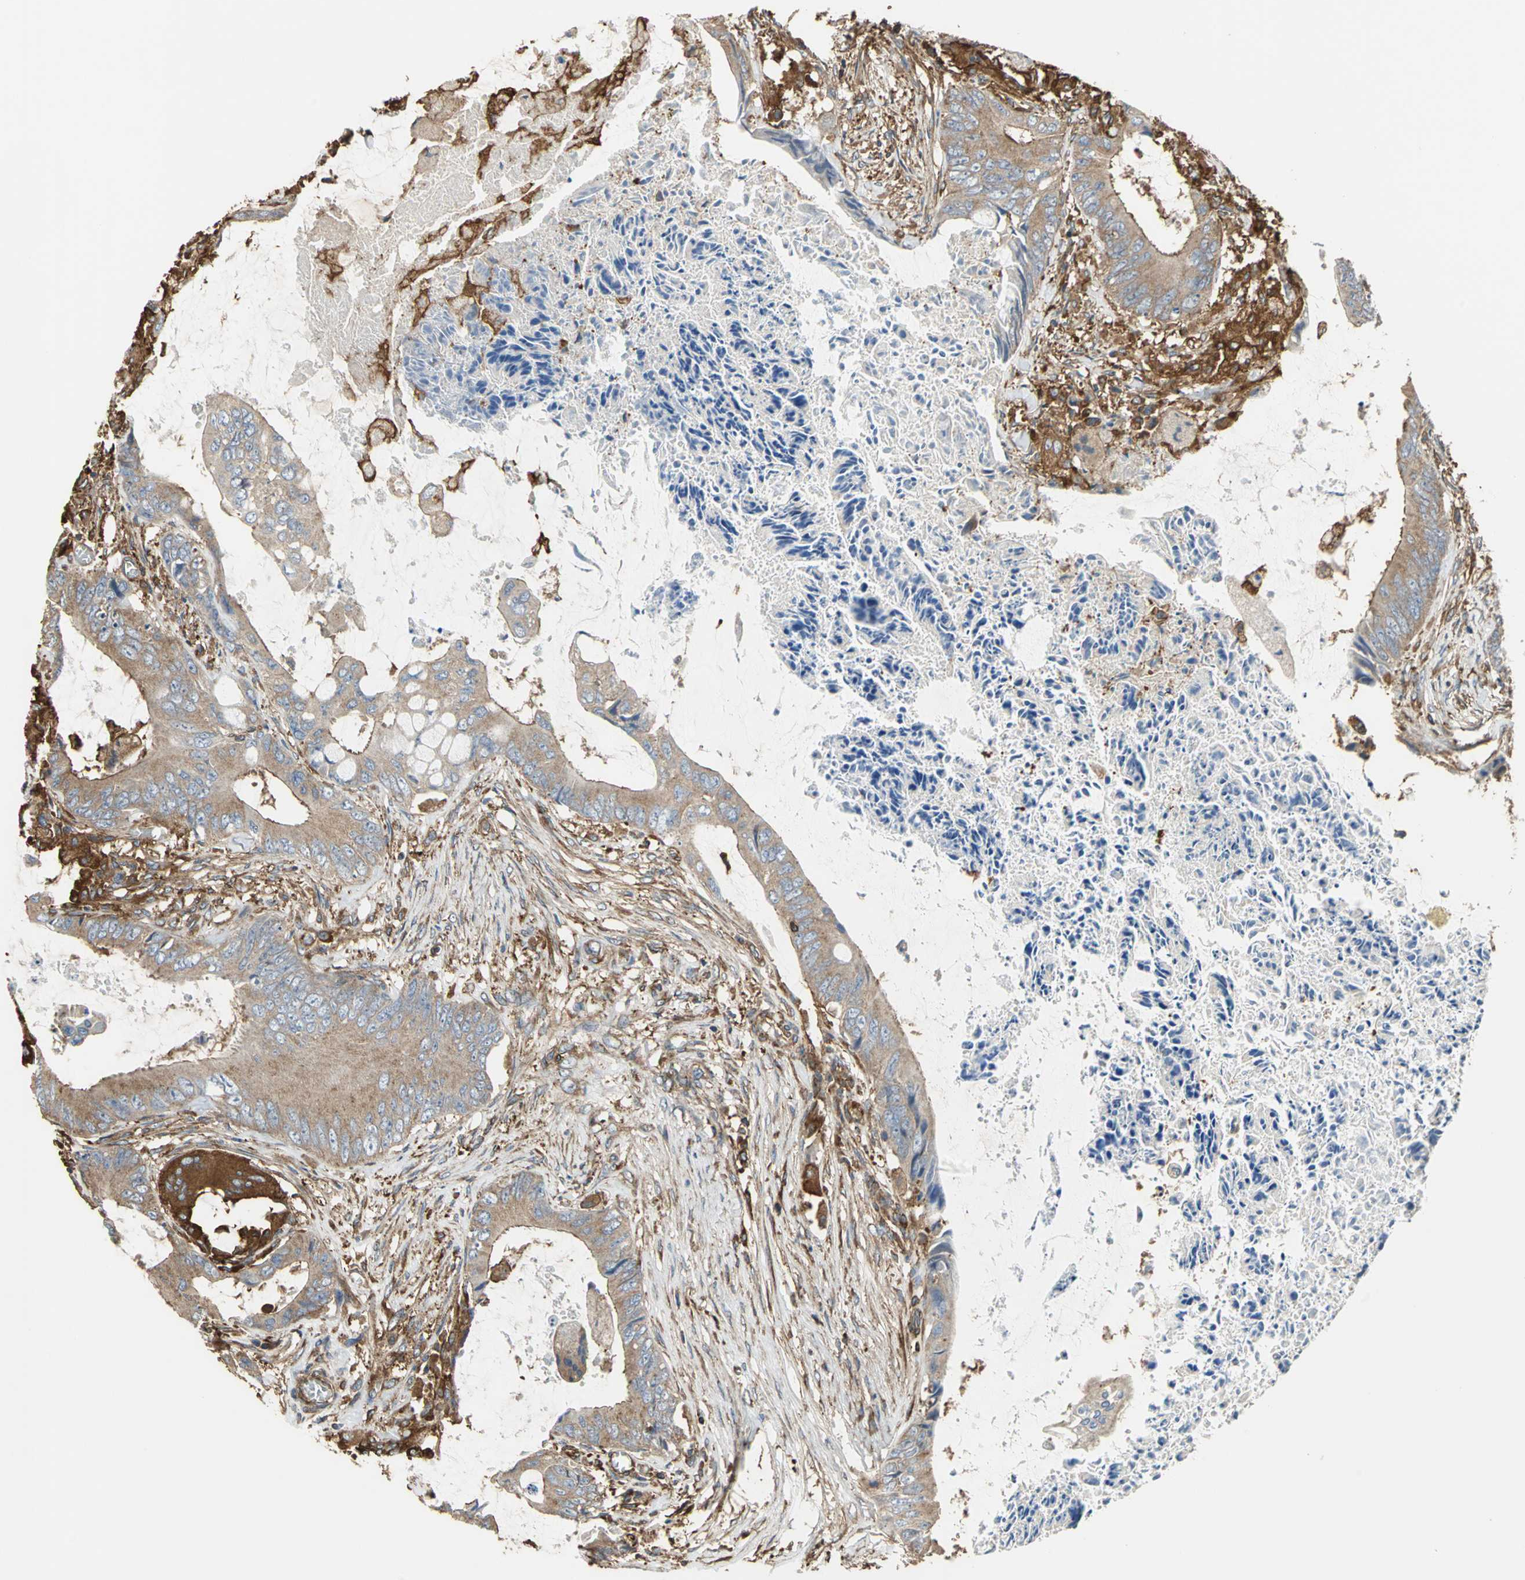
{"staining": {"intensity": "moderate", "quantity": ">75%", "location": "cytoplasmic/membranous"}, "tissue": "colorectal cancer", "cell_type": "Tumor cells", "image_type": "cancer", "snomed": [{"axis": "morphology", "description": "Normal tissue, NOS"}, {"axis": "morphology", "description": "Adenocarcinoma, NOS"}, {"axis": "topography", "description": "Rectum"}, {"axis": "topography", "description": "Peripheral nerve tissue"}], "caption": "Immunohistochemical staining of colorectal adenocarcinoma demonstrates medium levels of moderate cytoplasmic/membranous protein expression in approximately >75% of tumor cells.", "gene": "TLN1", "patient": {"sex": "female", "age": 77}}